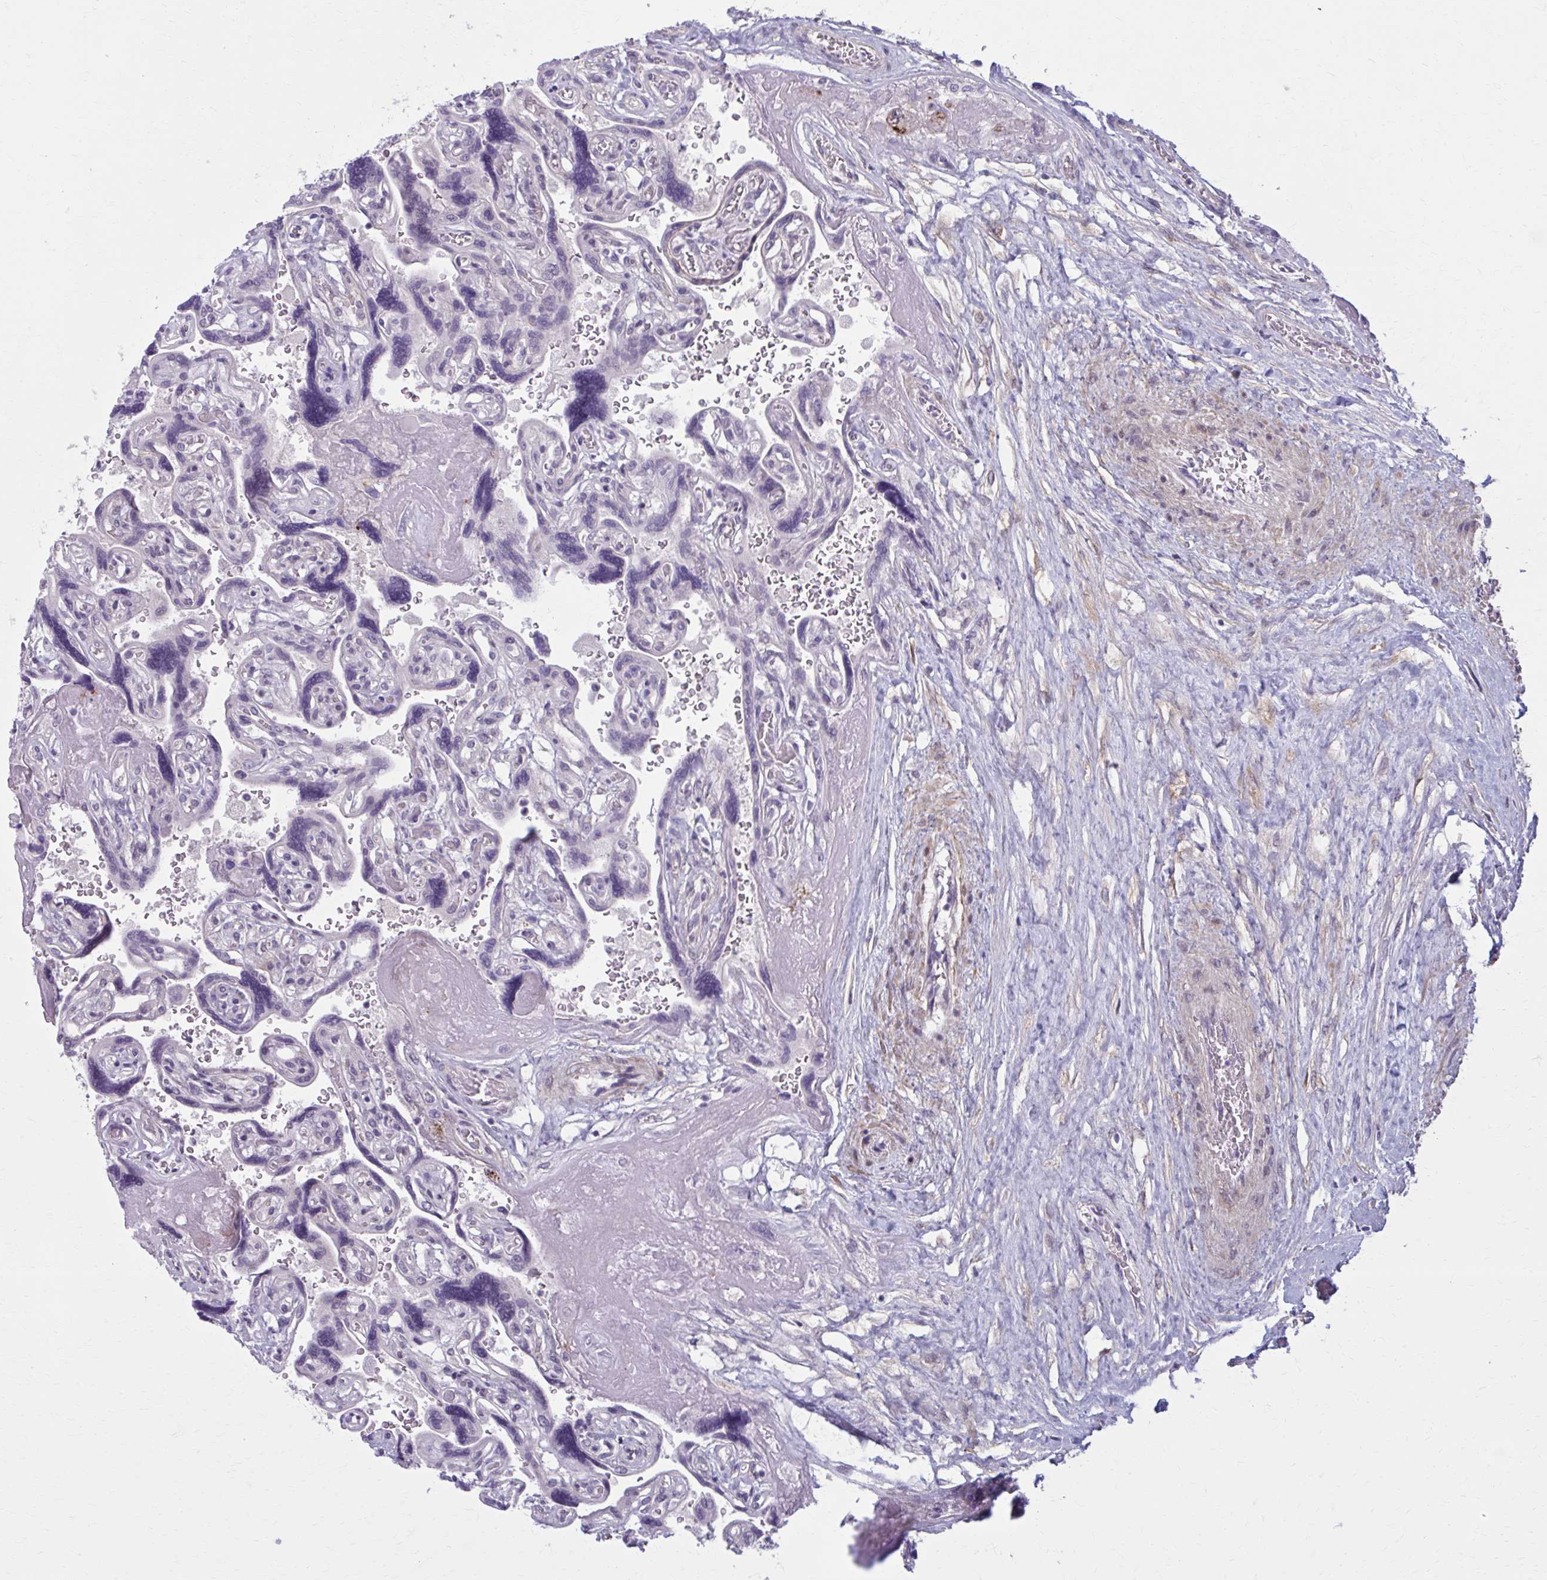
{"staining": {"intensity": "moderate", "quantity": ">75%", "location": "cytoplasmic/membranous"}, "tissue": "placenta", "cell_type": "Decidual cells", "image_type": "normal", "snomed": [{"axis": "morphology", "description": "Normal tissue, NOS"}, {"axis": "topography", "description": "Placenta"}], "caption": "Immunohistochemical staining of normal placenta displays medium levels of moderate cytoplasmic/membranous expression in about >75% of decidual cells. (IHC, brightfield microscopy, high magnification).", "gene": "NUMBL", "patient": {"sex": "female", "age": 32}}